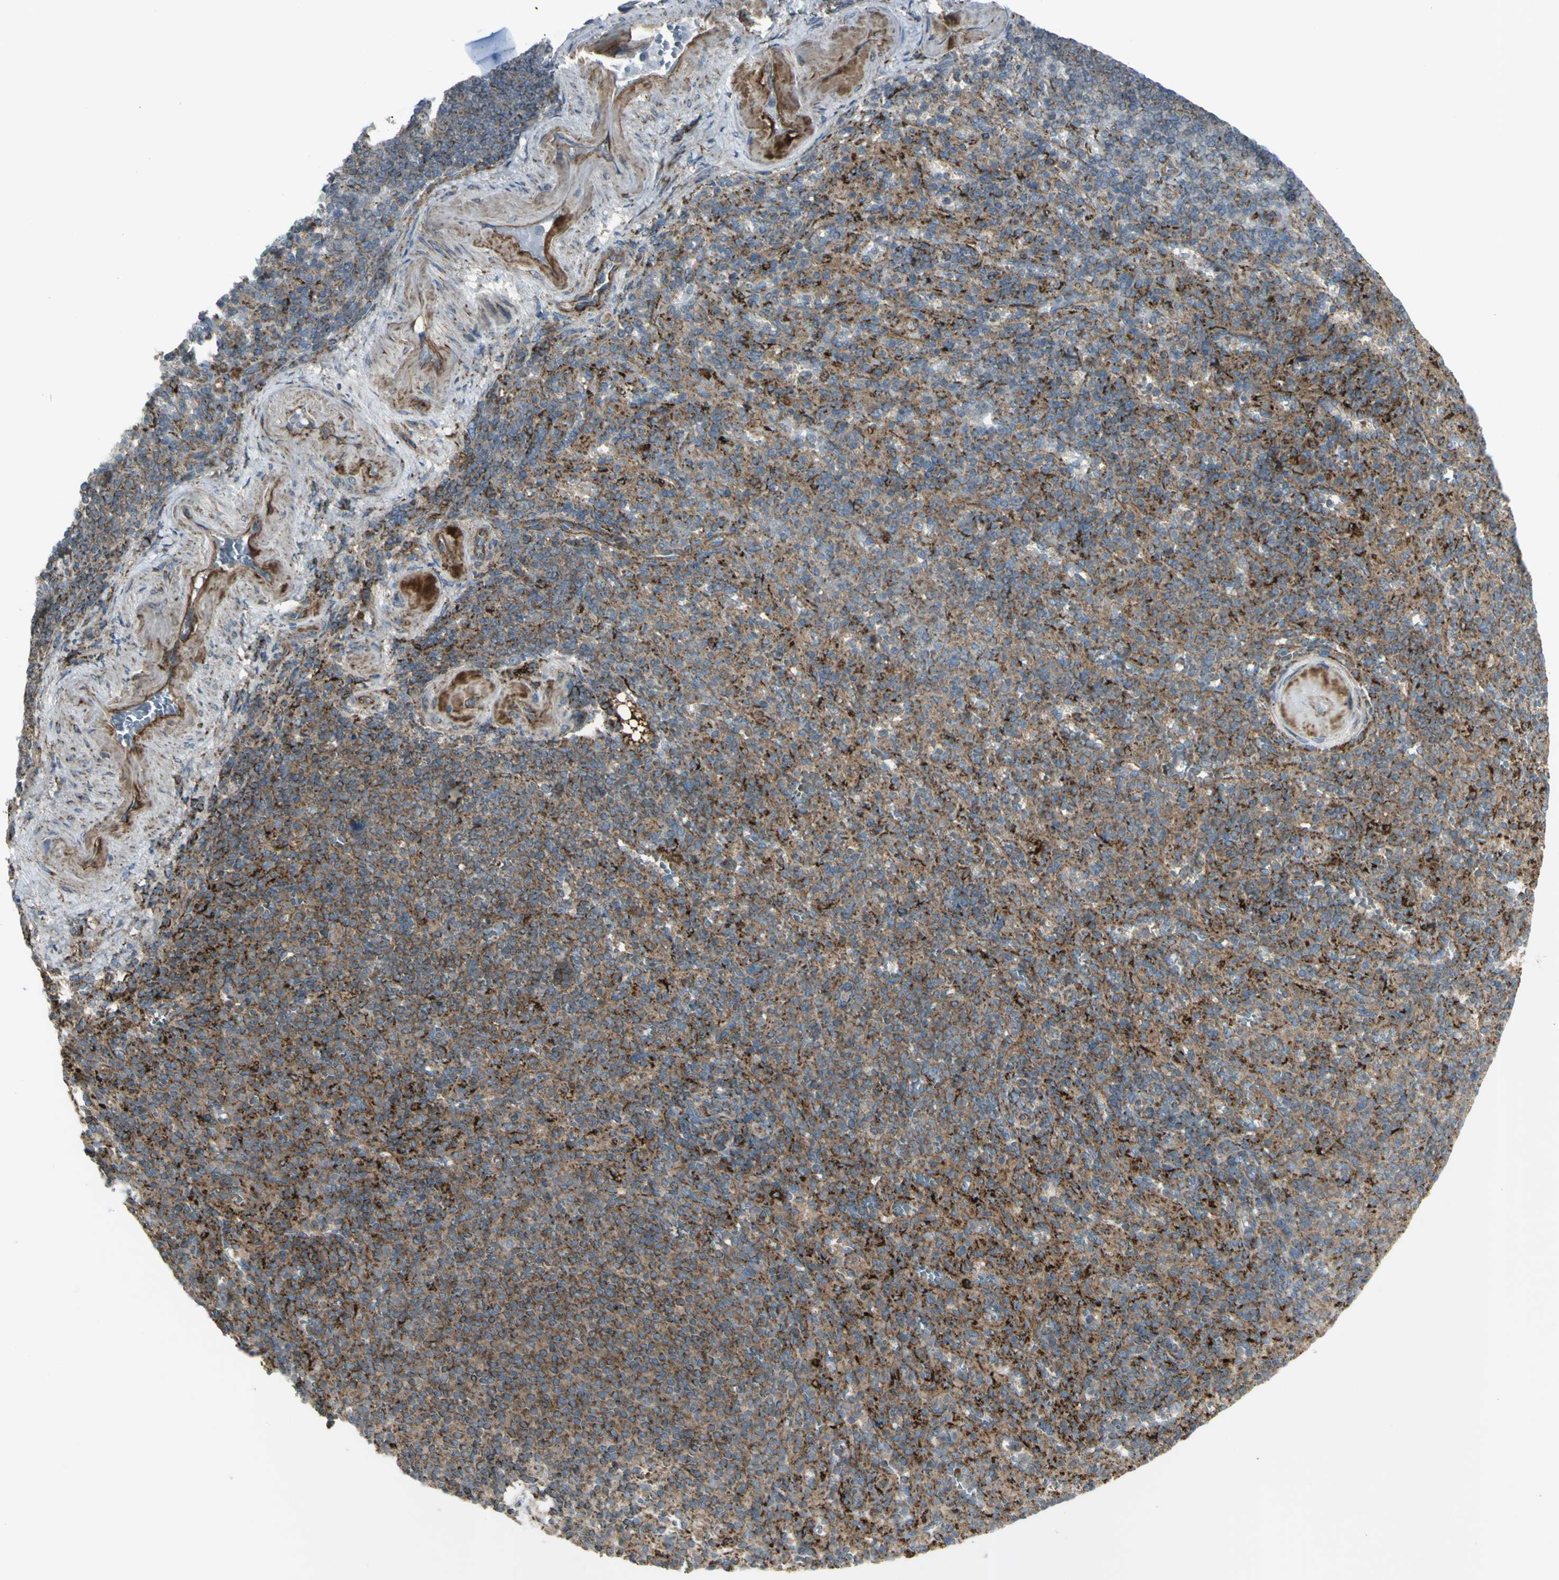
{"staining": {"intensity": "strong", "quantity": ">75%", "location": "cytoplasmic/membranous"}, "tissue": "spleen", "cell_type": "Cells in red pulp", "image_type": "normal", "snomed": [{"axis": "morphology", "description": "Normal tissue, NOS"}, {"axis": "topography", "description": "Spleen"}], "caption": "A high-resolution image shows IHC staining of unremarkable spleen, which shows strong cytoplasmic/membranous staining in approximately >75% of cells in red pulp.", "gene": "CYB5R1", "patient": {"sex": "female", "age": 74}}